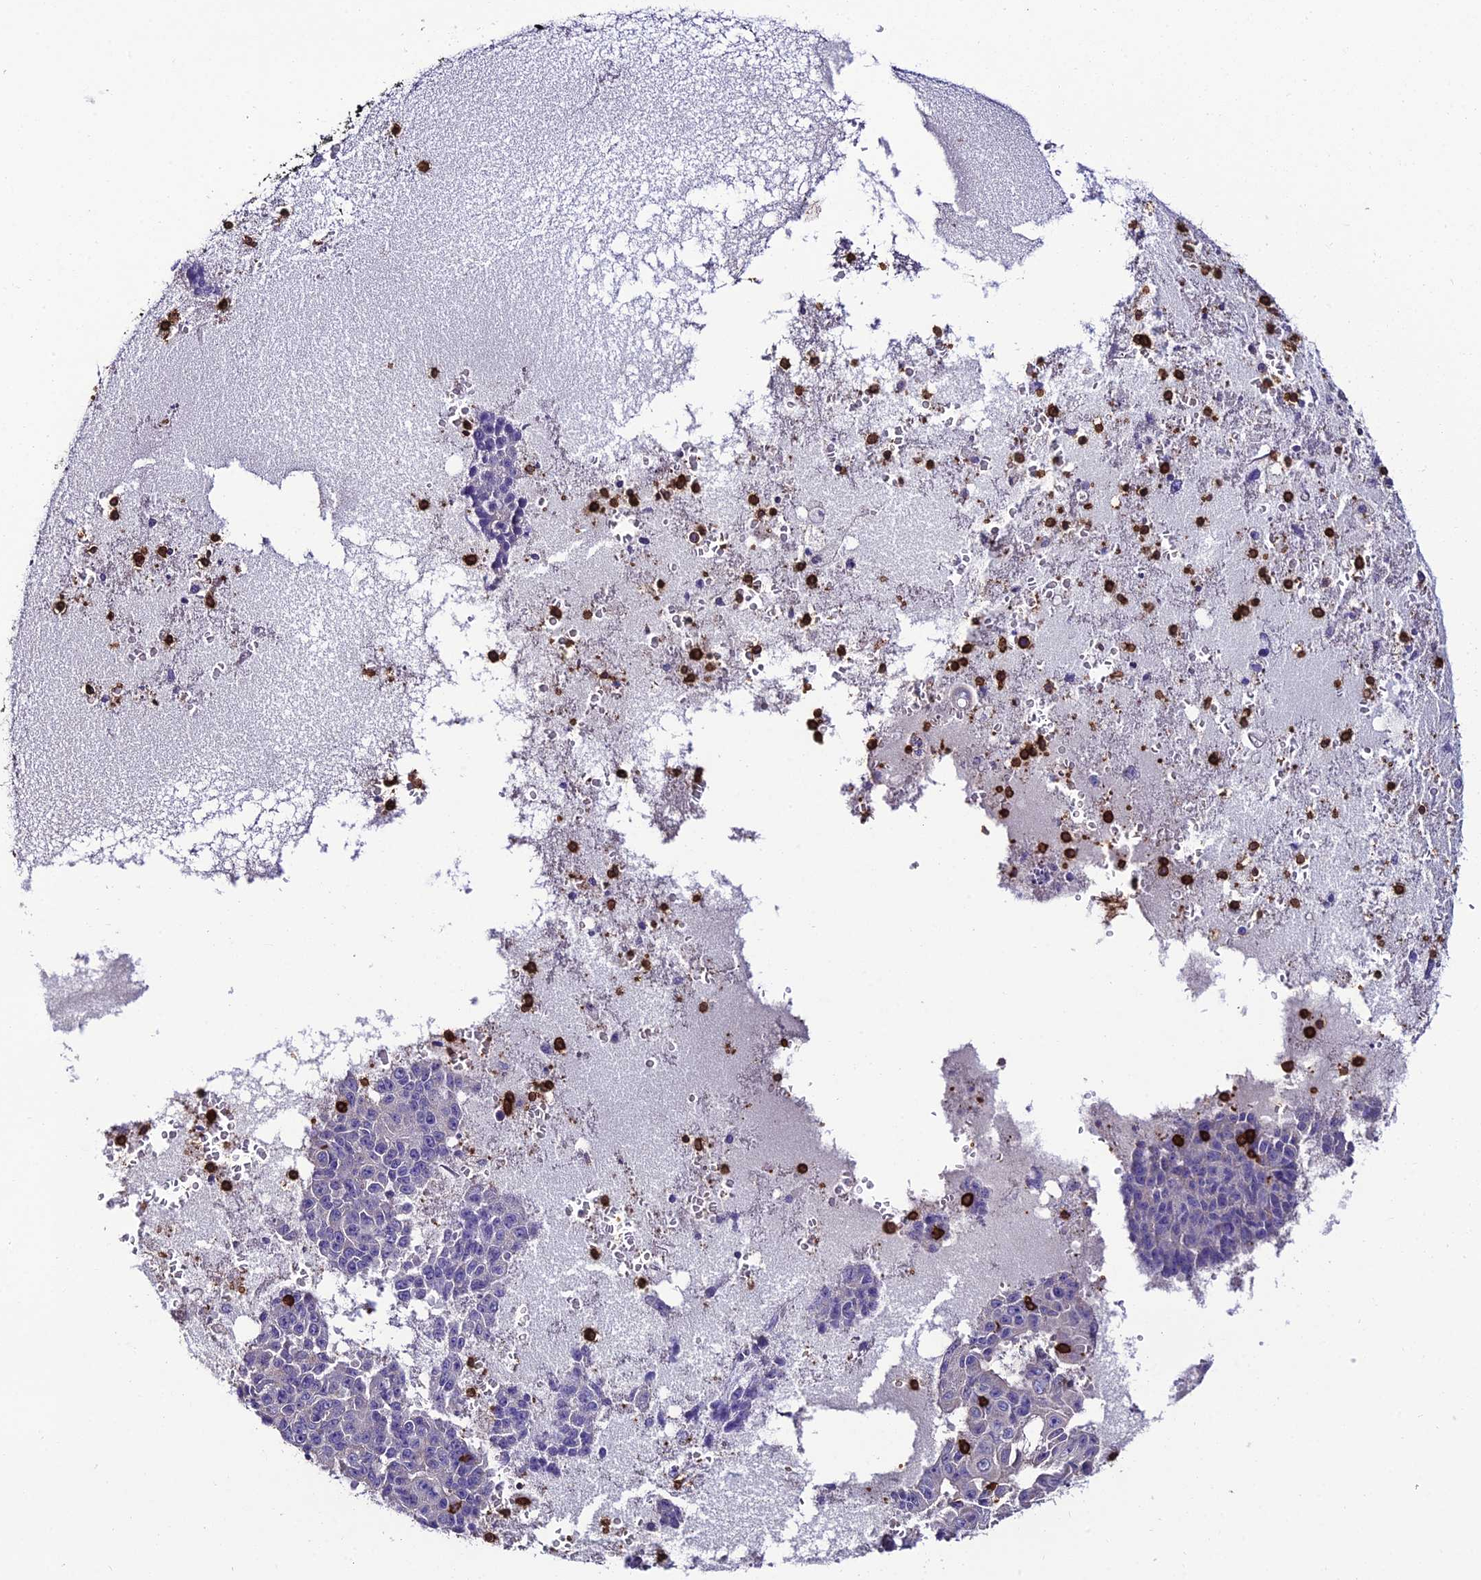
{"staining": {"intensity": "negative", "quantity": "none", "location": "none"}, "tissue": "ovarian cancer", "cell_type": "Tumor cells", "image_type": "cancer", "snomed": [{"axis": "morphology", "description": "Carcinoma, endometroid"}, {"axis": "topography", "description": "Ovary"}], "caption": "DAB (3,3'-diaminobenzidine) immunohistochemical staining of human ovarian cancer (endometroid carcinoma) reveals no significant staining in tumor cells.", "gene": "PTPRCAP", "patient": {"sex": "female", "age": 42}}